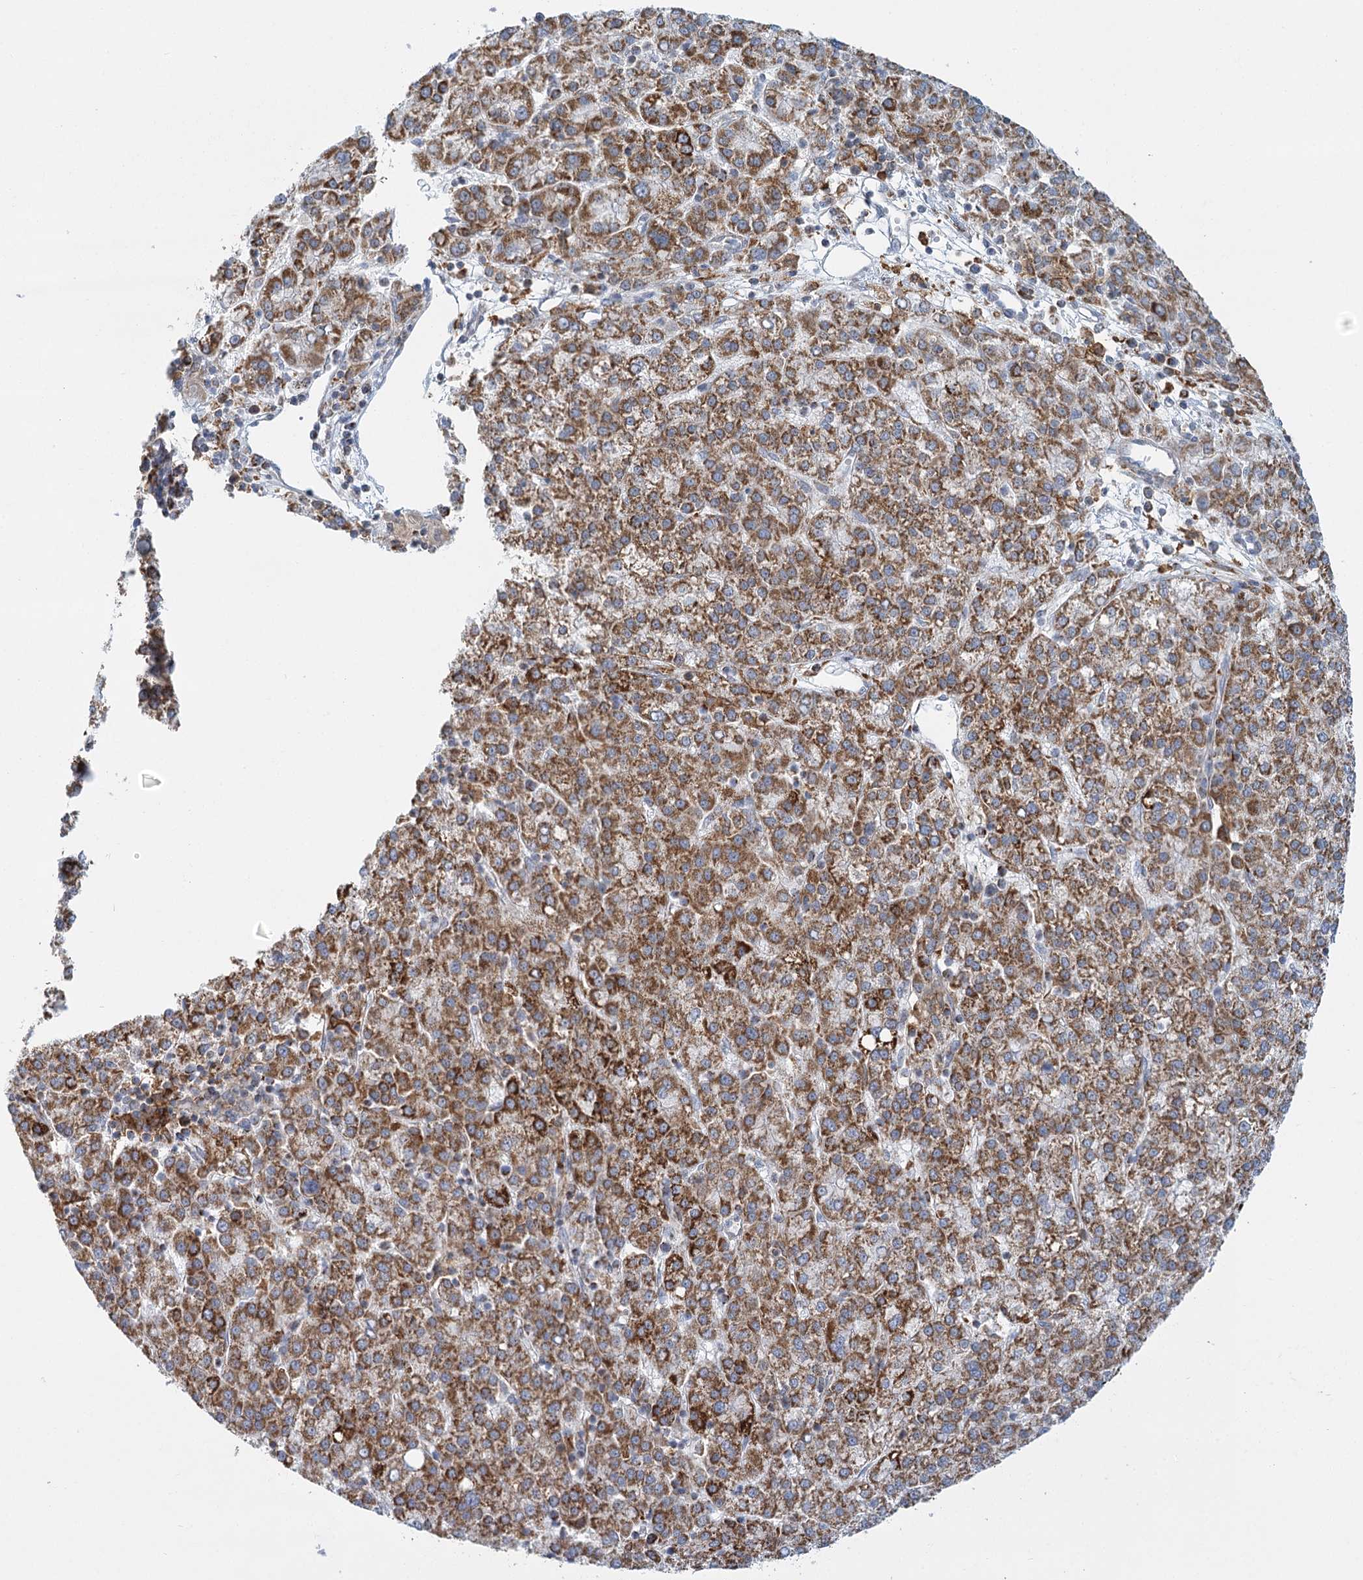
{"staining": {"intensity": "strong", "quantity": ">75%", "location": "cytoplasmic/membranous"}, "tissue": "liver cancer", "cell_type": "Tumor cells", "image_type": "cancer", "snomed": [{"axis": "morphology", "description": "Carcinoma, Hepatocellular, NOS"}, {"axis": "topography", "description": "Liver"}], "caption": "Hepatocellular carcinoma (liver) tissue demonstrates strong cytoplasmic/membranous expression in about >75% of tumor cells, visualized by immunohistochemistry.", "gene": "TAS1R1", "patient": {"sex": "female", "age": 58}}